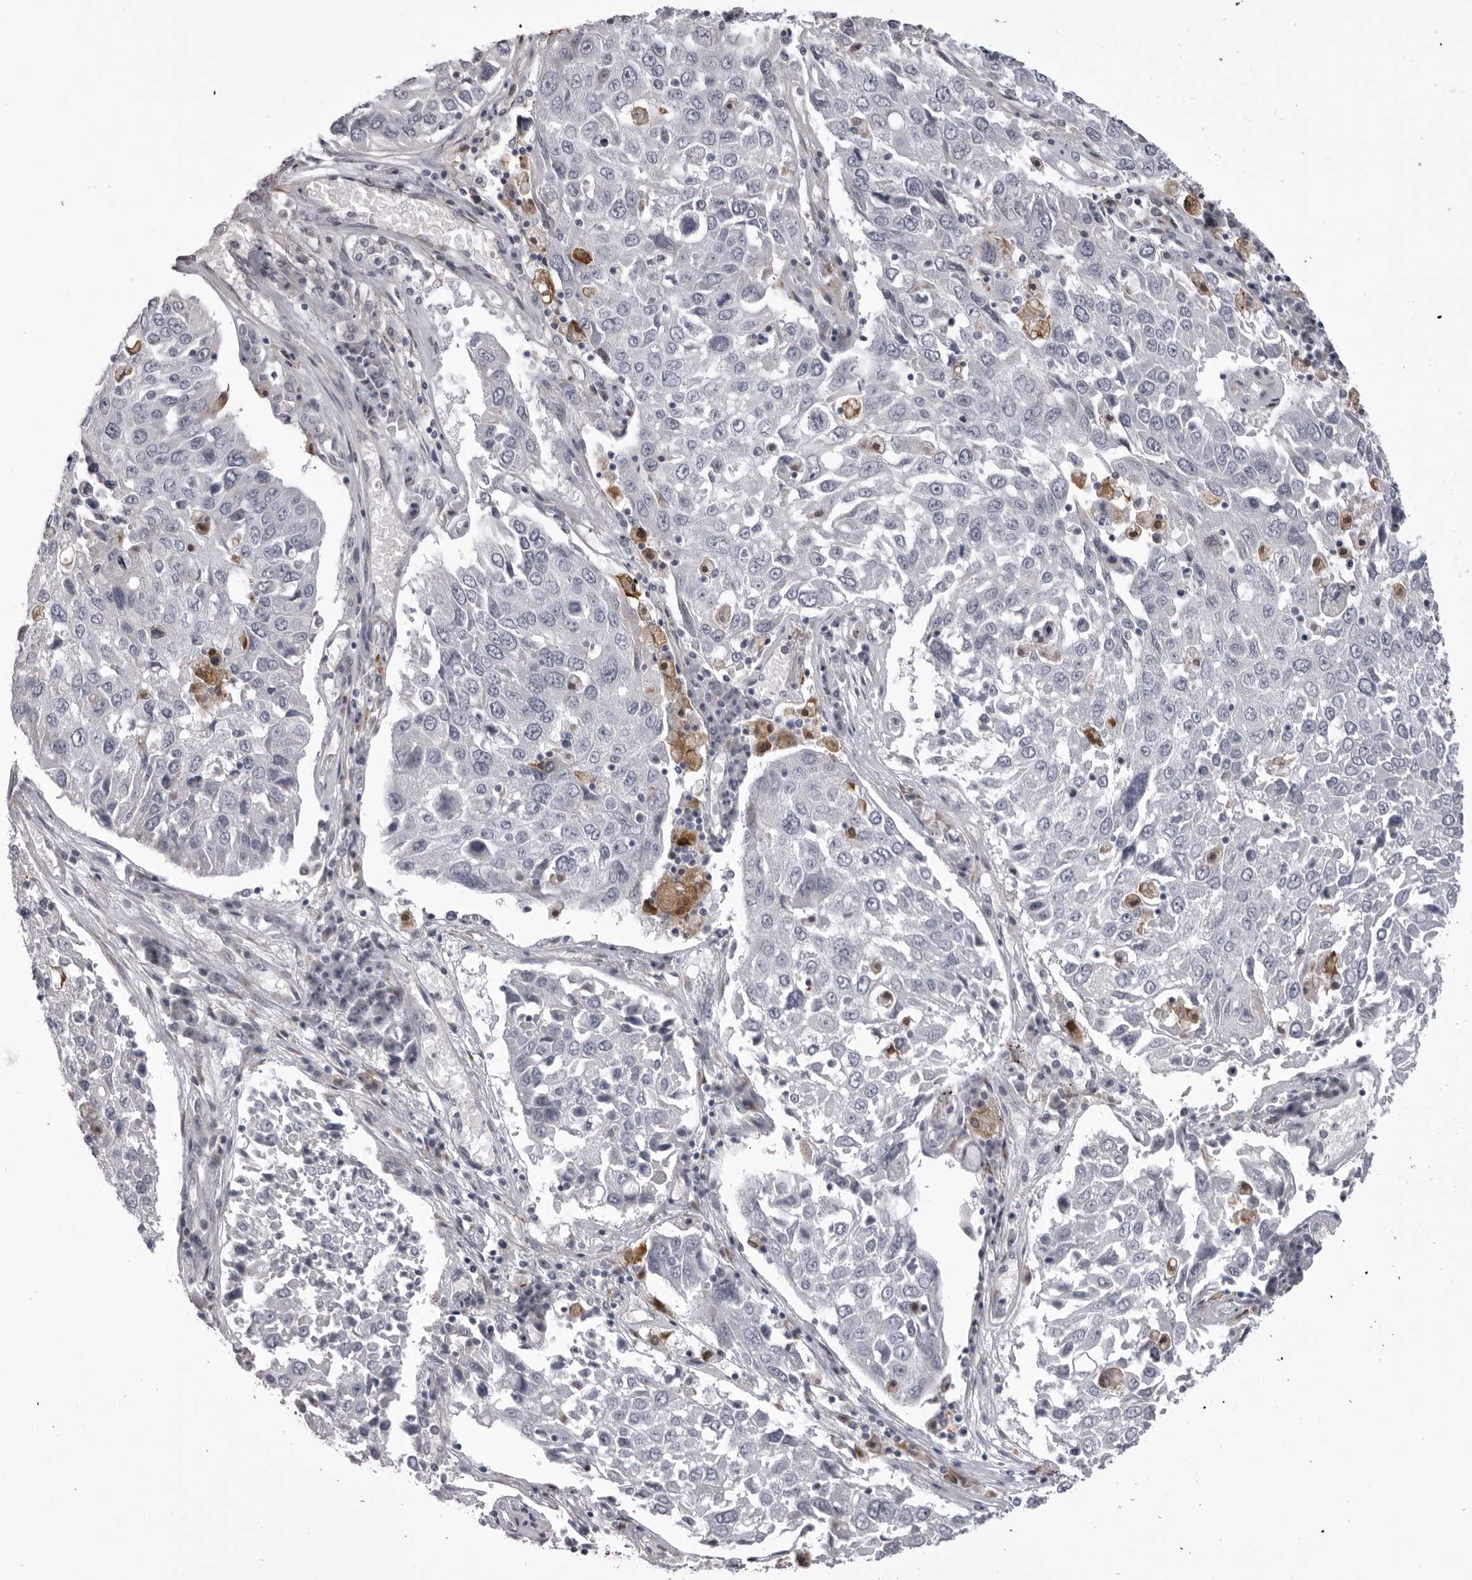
{"staining": {"intensity": "negative", "quantity": "none", "location": "none"}, "tissue": "lung cancer", "cell_type": "Tumor cells", "image_type": "cancer", "snomed": [{"axis": "morphology", "description": "Squamous cell carcinoma, NOS"}, {"axis": "topography", "description": "Lung"}], "caption": "The image reveals no staining of tumor cells in squamous cell carcinoma (lung).", "gene": "NCEH1", "patient": {"sex": "male", "age": 65}}